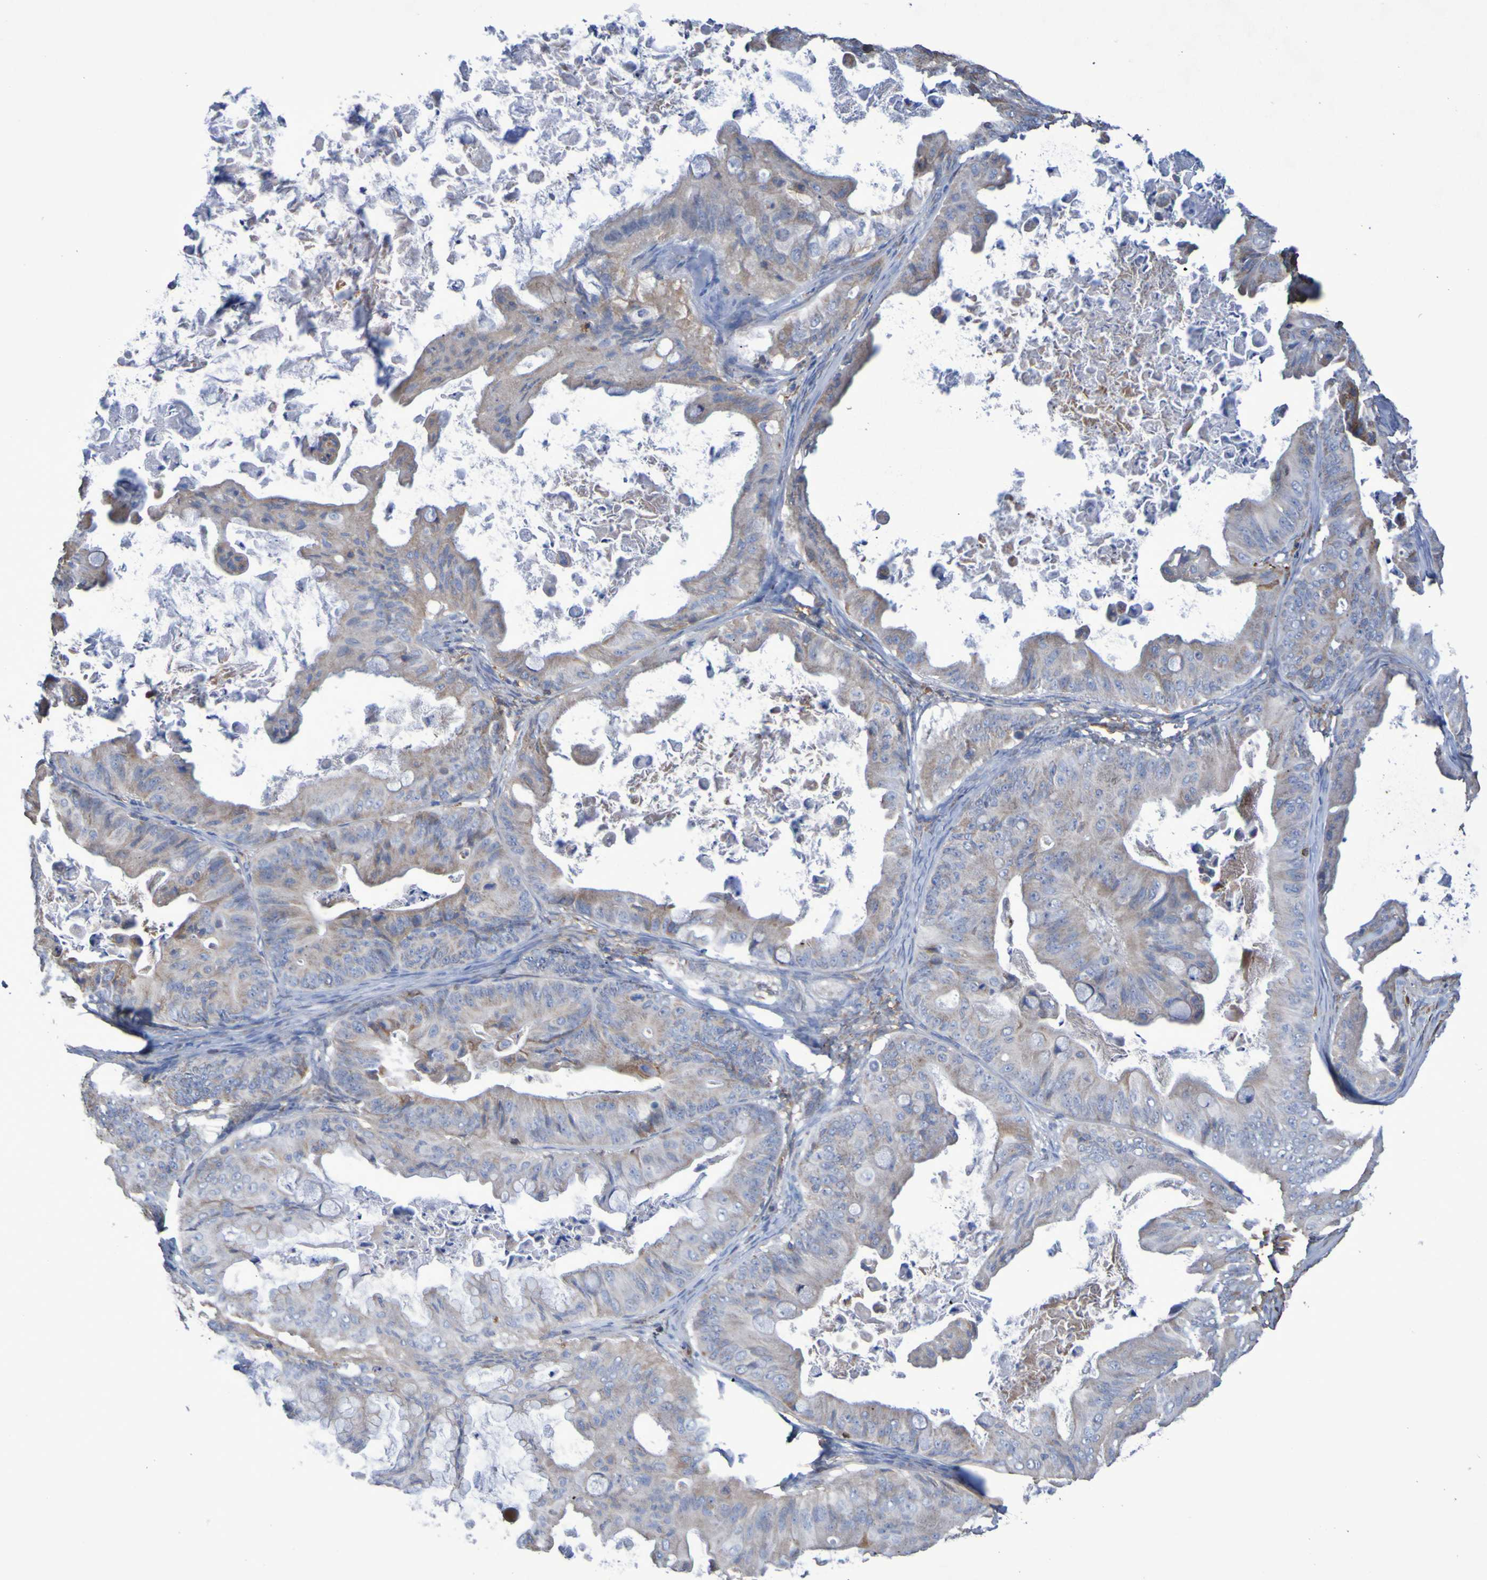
{"staining": {"intensity": "weak", "quantity": ">75%", "location": "cytoplasmic/membranous"}, "tissue": "ovarian cancer", "cell_type": "Tumor cells", "image_type": "cancer", "snomed": [{"axis": "morphology", "description": "Cystadenocarcinoma, mucinous, NOS"}, {"axis": "topography", "description": "Ovary"}], "caption": "Protein staining of ovarian mucinous cystadenocarcinoma tissue shows weak cytoplasmic/membranous staining in about >75% of tumor cells.", "gene": "CNTN2", "patient": {"sex": "female", "age": 37}}